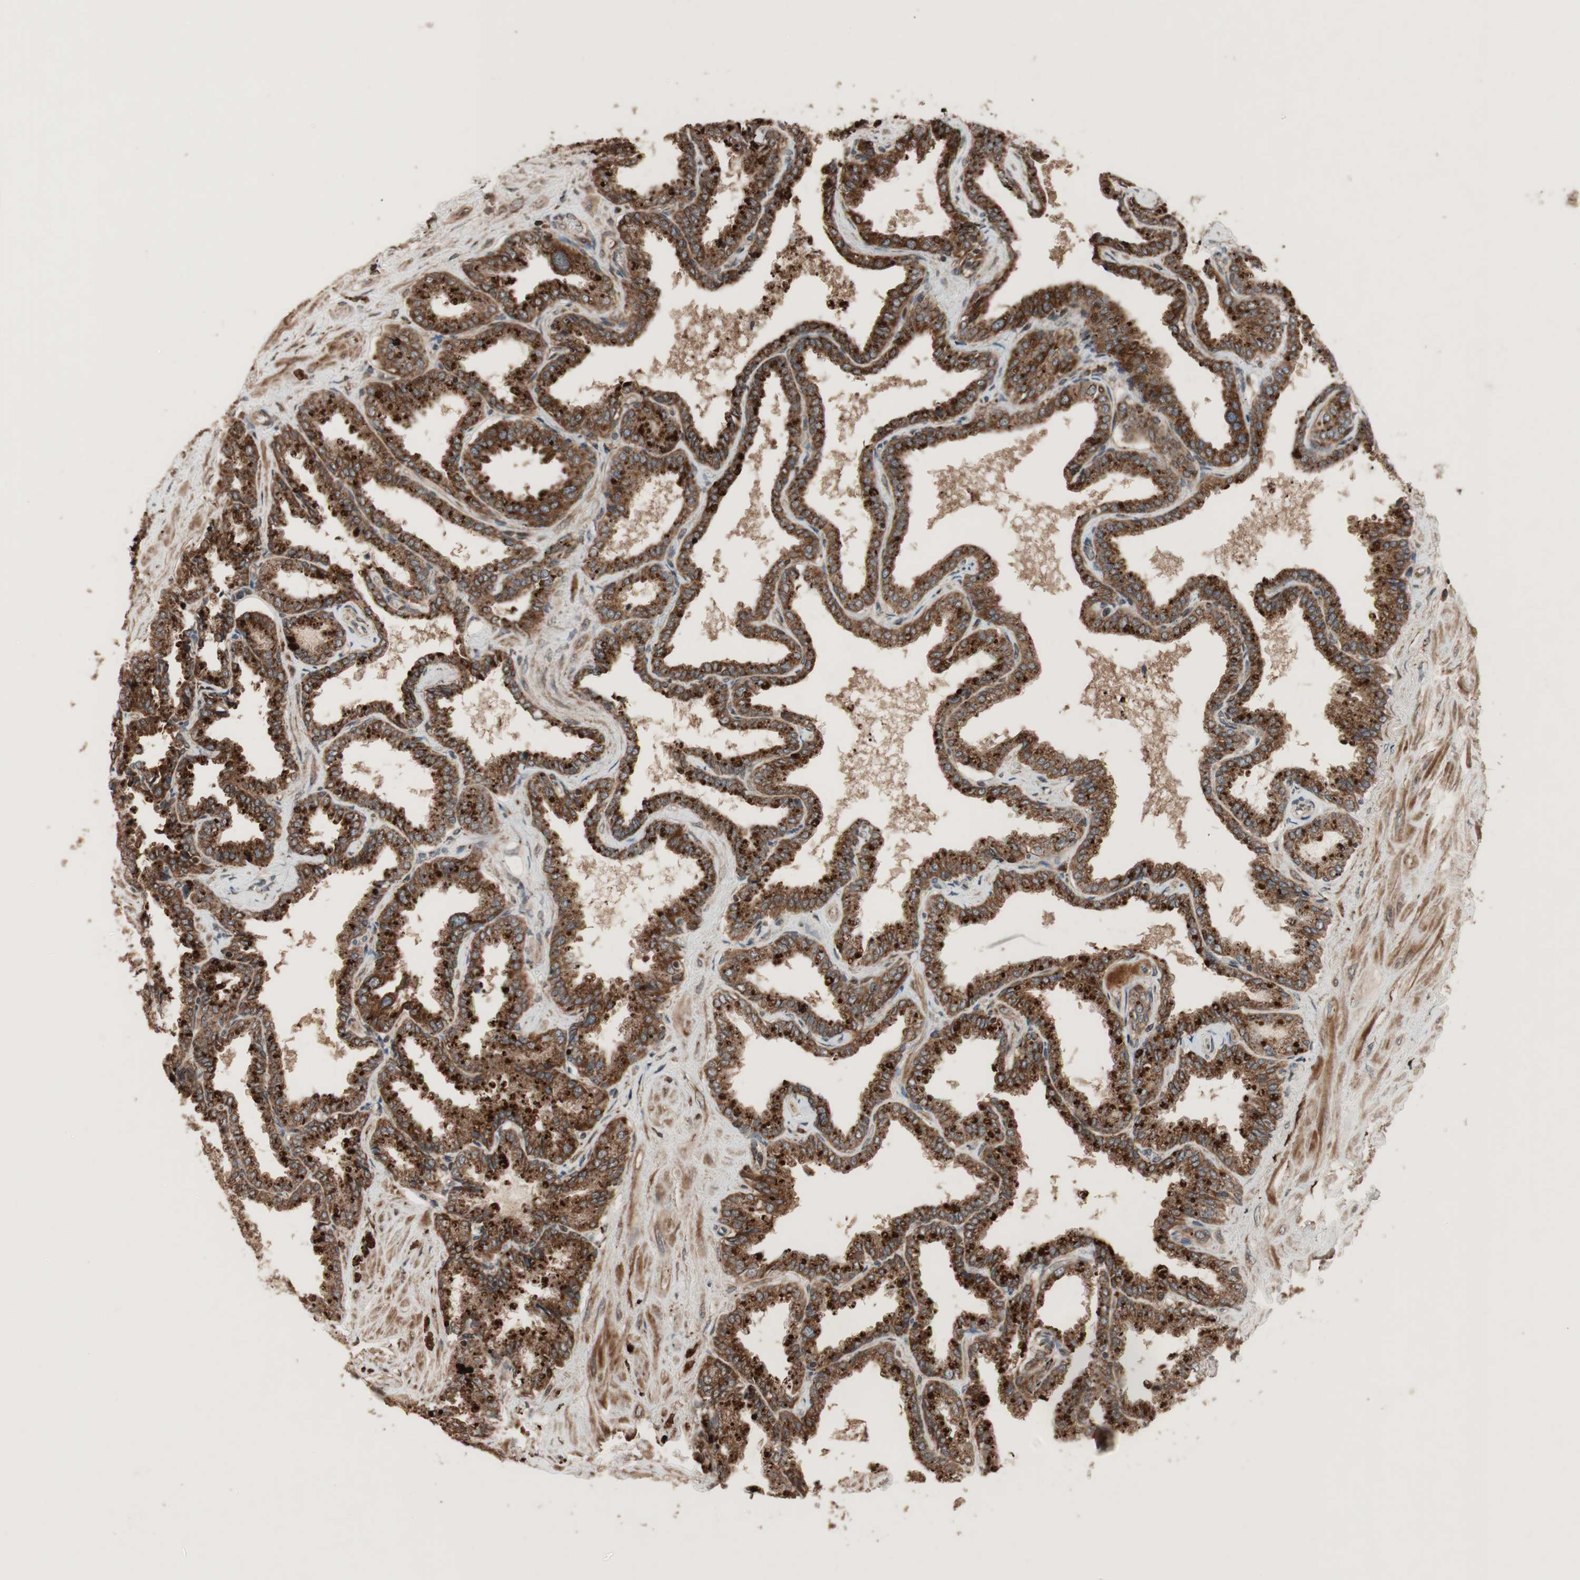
{"staining": {"intensity": "strong", "quantity": ">75%", "location": "cytoplasmic/membranous"}, "tissue": "seminal vesicle", "cell_type": "Glandular cells", "image_type": "normal", "snomed": [{"axis": "morphology", "description": "Normal tissue, NOS"}, {"axis": "topography", "description": "Seminal veicle"}], "caption": "Glandular cells reveal high levels of strong cytoplasmic/membranous staining in approximately >75% of cells in unremarkable seminal vesicle.", "gene": "RAB1A", "patient": {"sex": "male", "age": 46}}